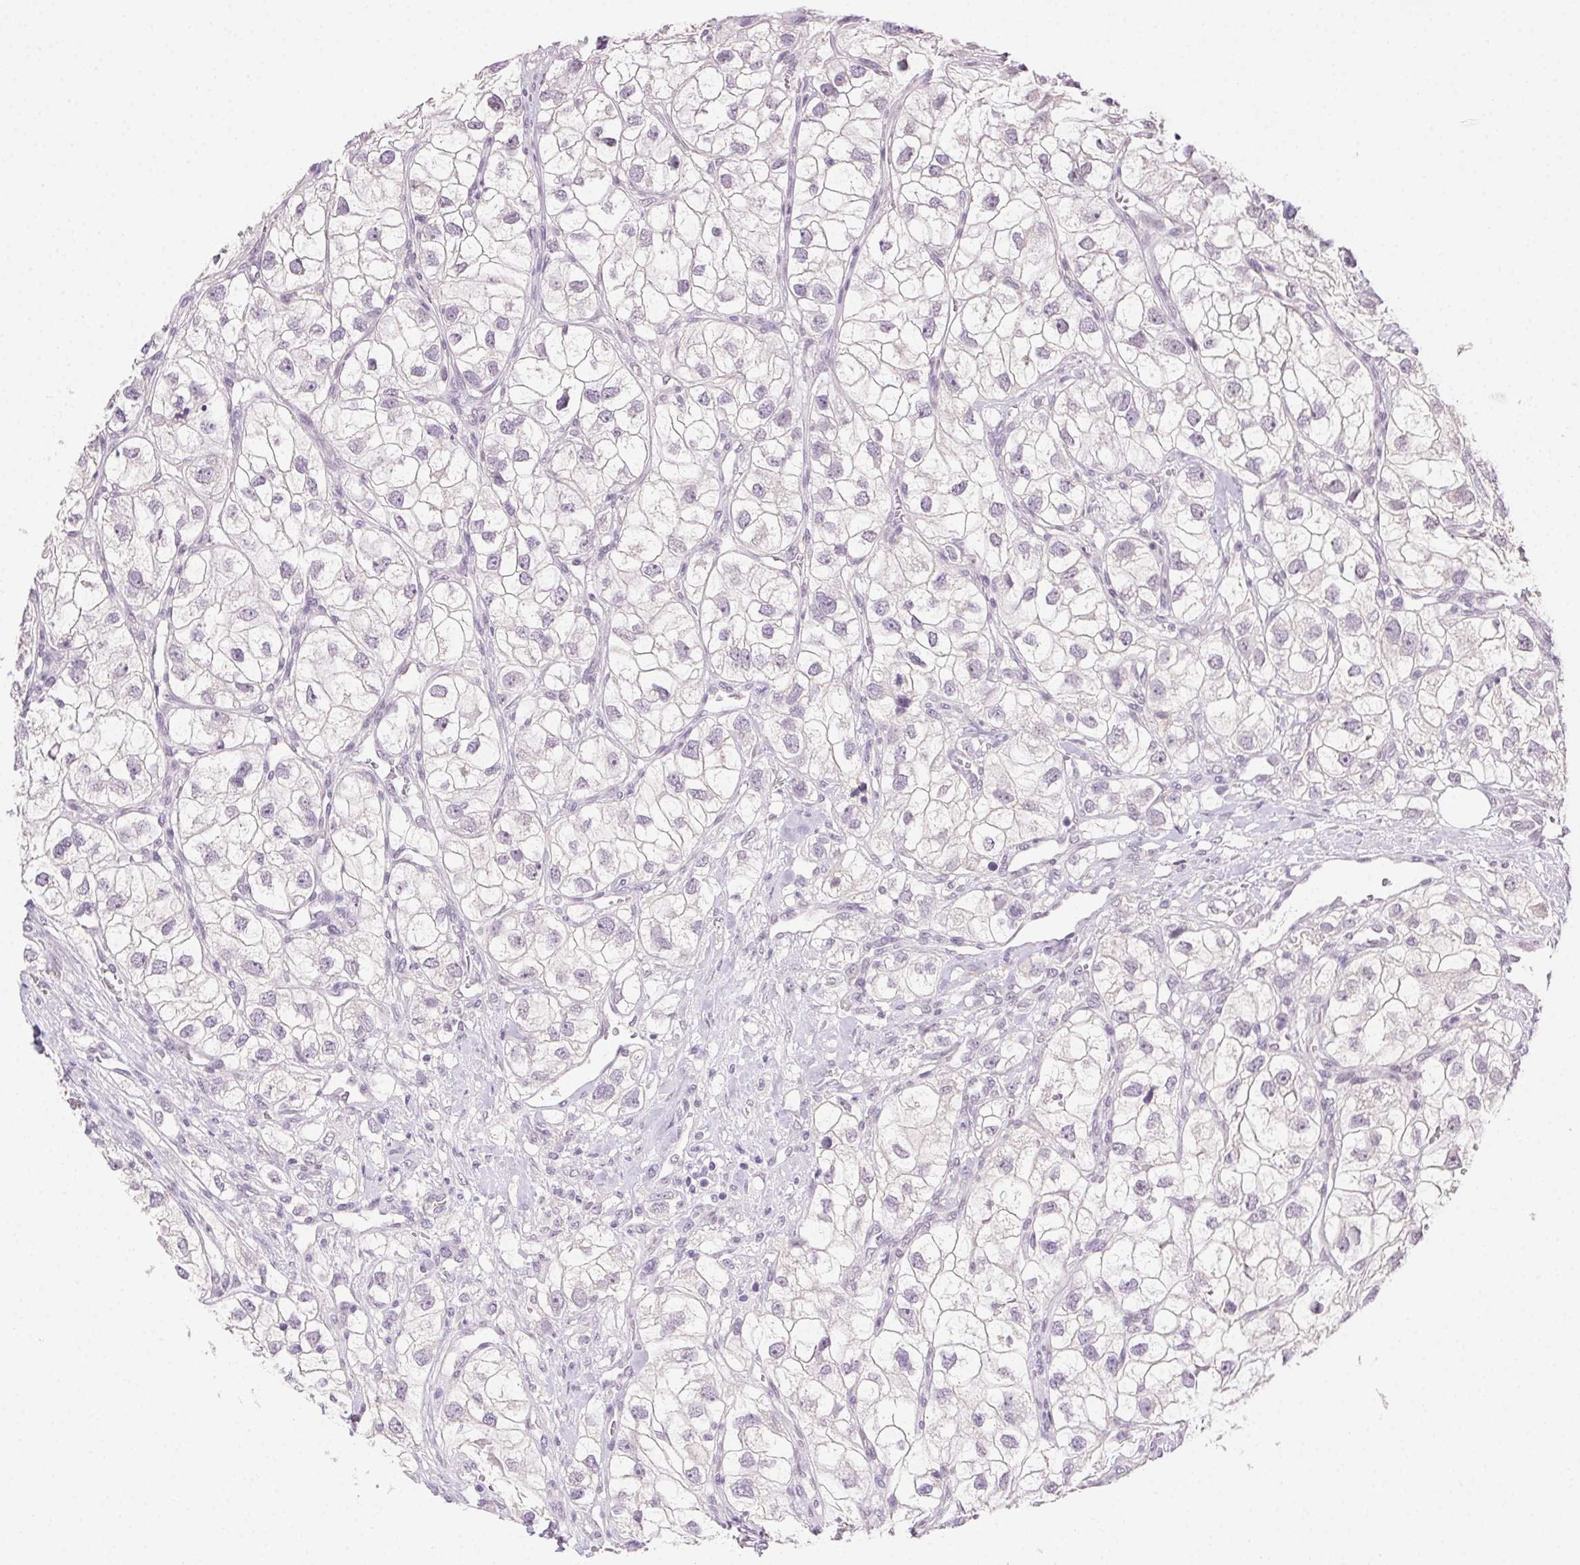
{"staining": {"intensity": "negative", "quantity": "none", "location": "none"}, "tissue": "renal cancer", "cell_type": "Tumor cells", "image_type": "cancer", "snomed": [{"axis": "morphology", "description": "Adenocarcinoma, NOS"}, {"axis": "topography", "description": "Kidney"}], "caption": "This is an immunohistochemistry image of adenocarcinoma (renal). There is no staining in tumor cells.", "gene": "CLDN10", "patient": {"sex": "male", "age": 59}}